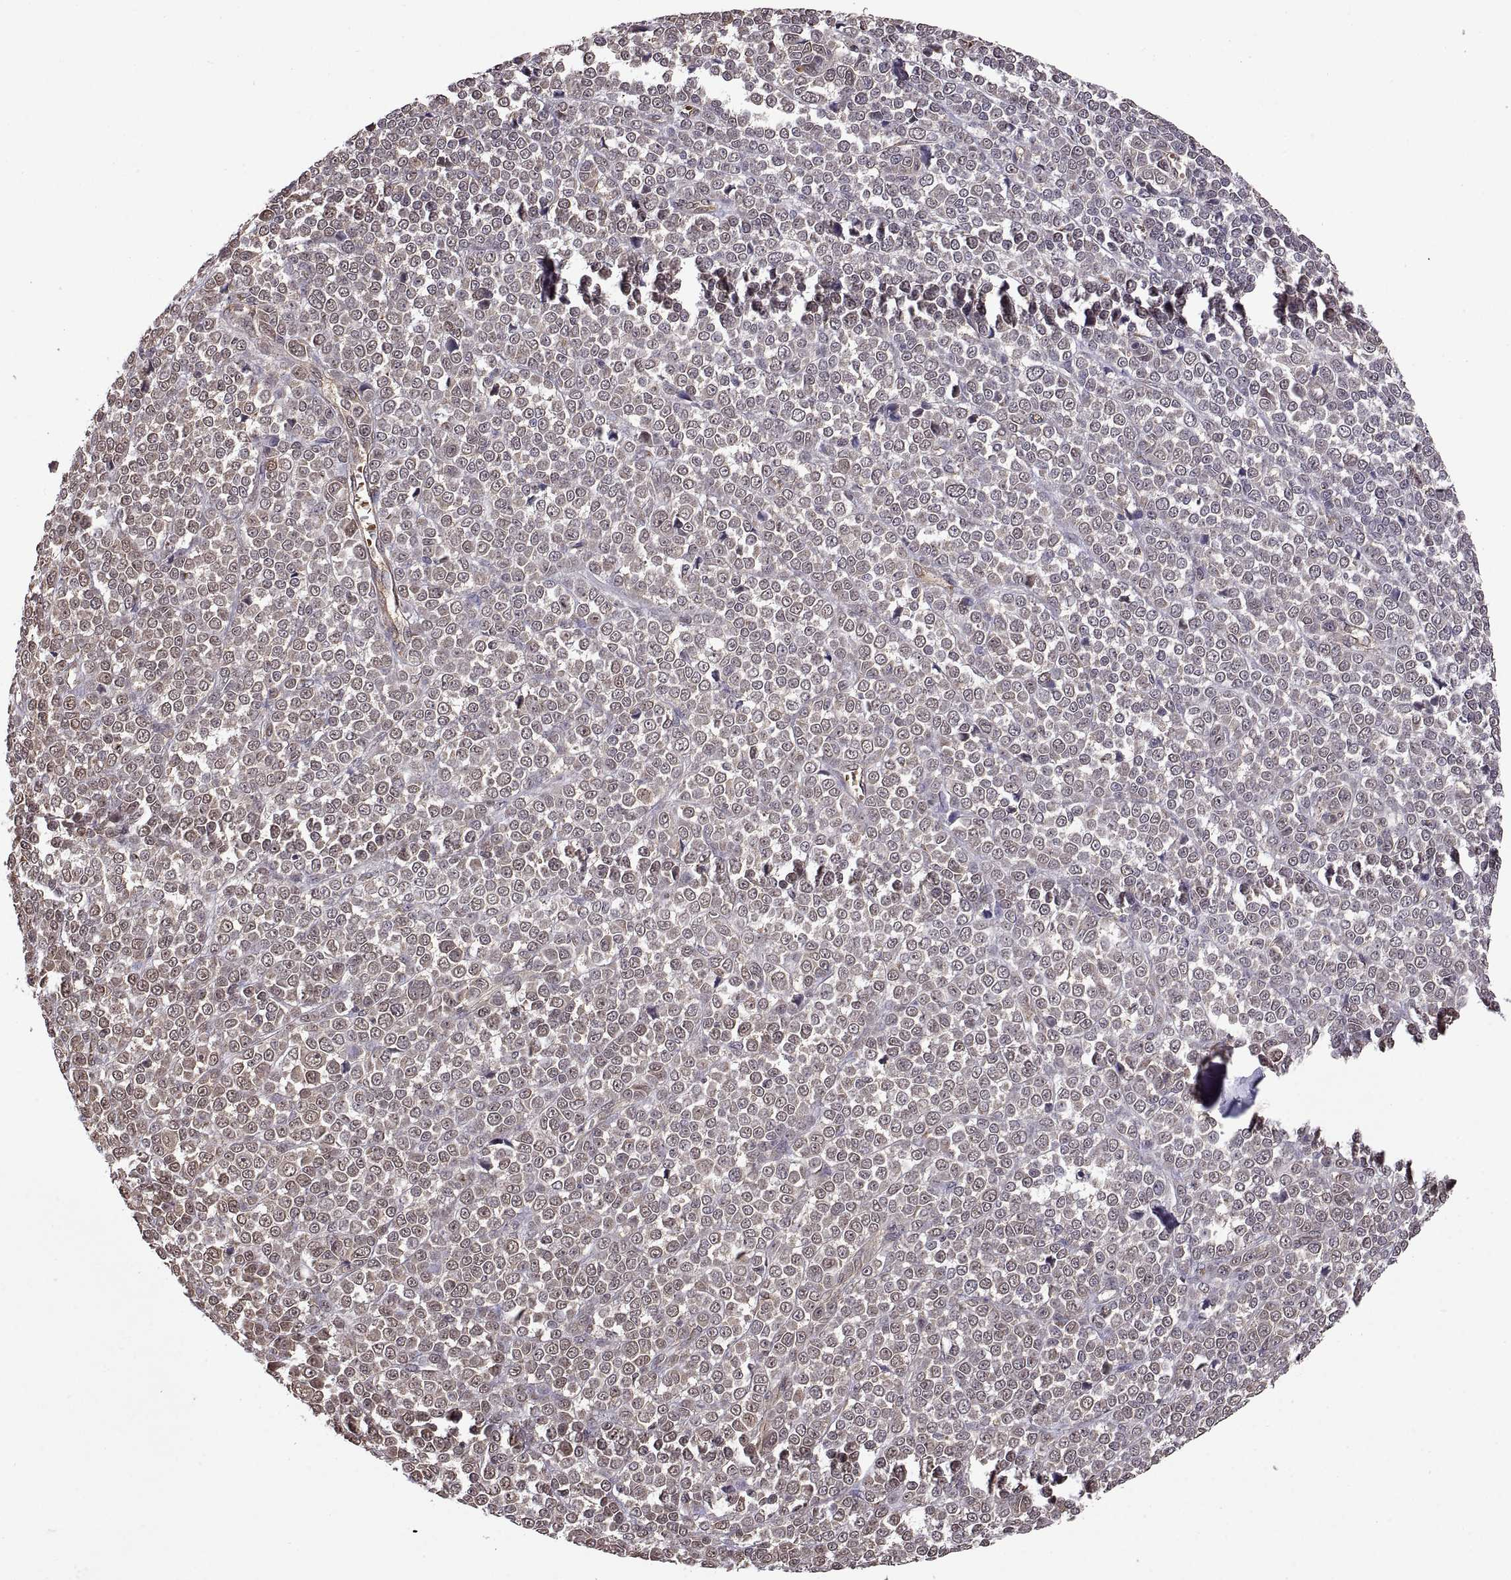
{"staining": {"intensity": "weak", "quantity": "25%-75%", "location": "cytoplasmic/membranous"}, "tissue": "melanoma", "cell_type": "Tumor cells", "image_type": "cancer", "snomed": [{"axis": "morphology", "description": "Malignant melanoma, NOS"}, {"axis": "topography", "description": "Skin"}], "caption": "Immunohistochemistry photomicrograph of neoplastic tissue: melanoma stained using immunohistochemistry reveals low levels of weak protein expression localized specifically in the cytoplasmic/membranous of tumor cells, appearing as a cytoplasmic/membranous brown color.", "gene": "ARRB1", "patient": {"sex": "female", "age": 95}}